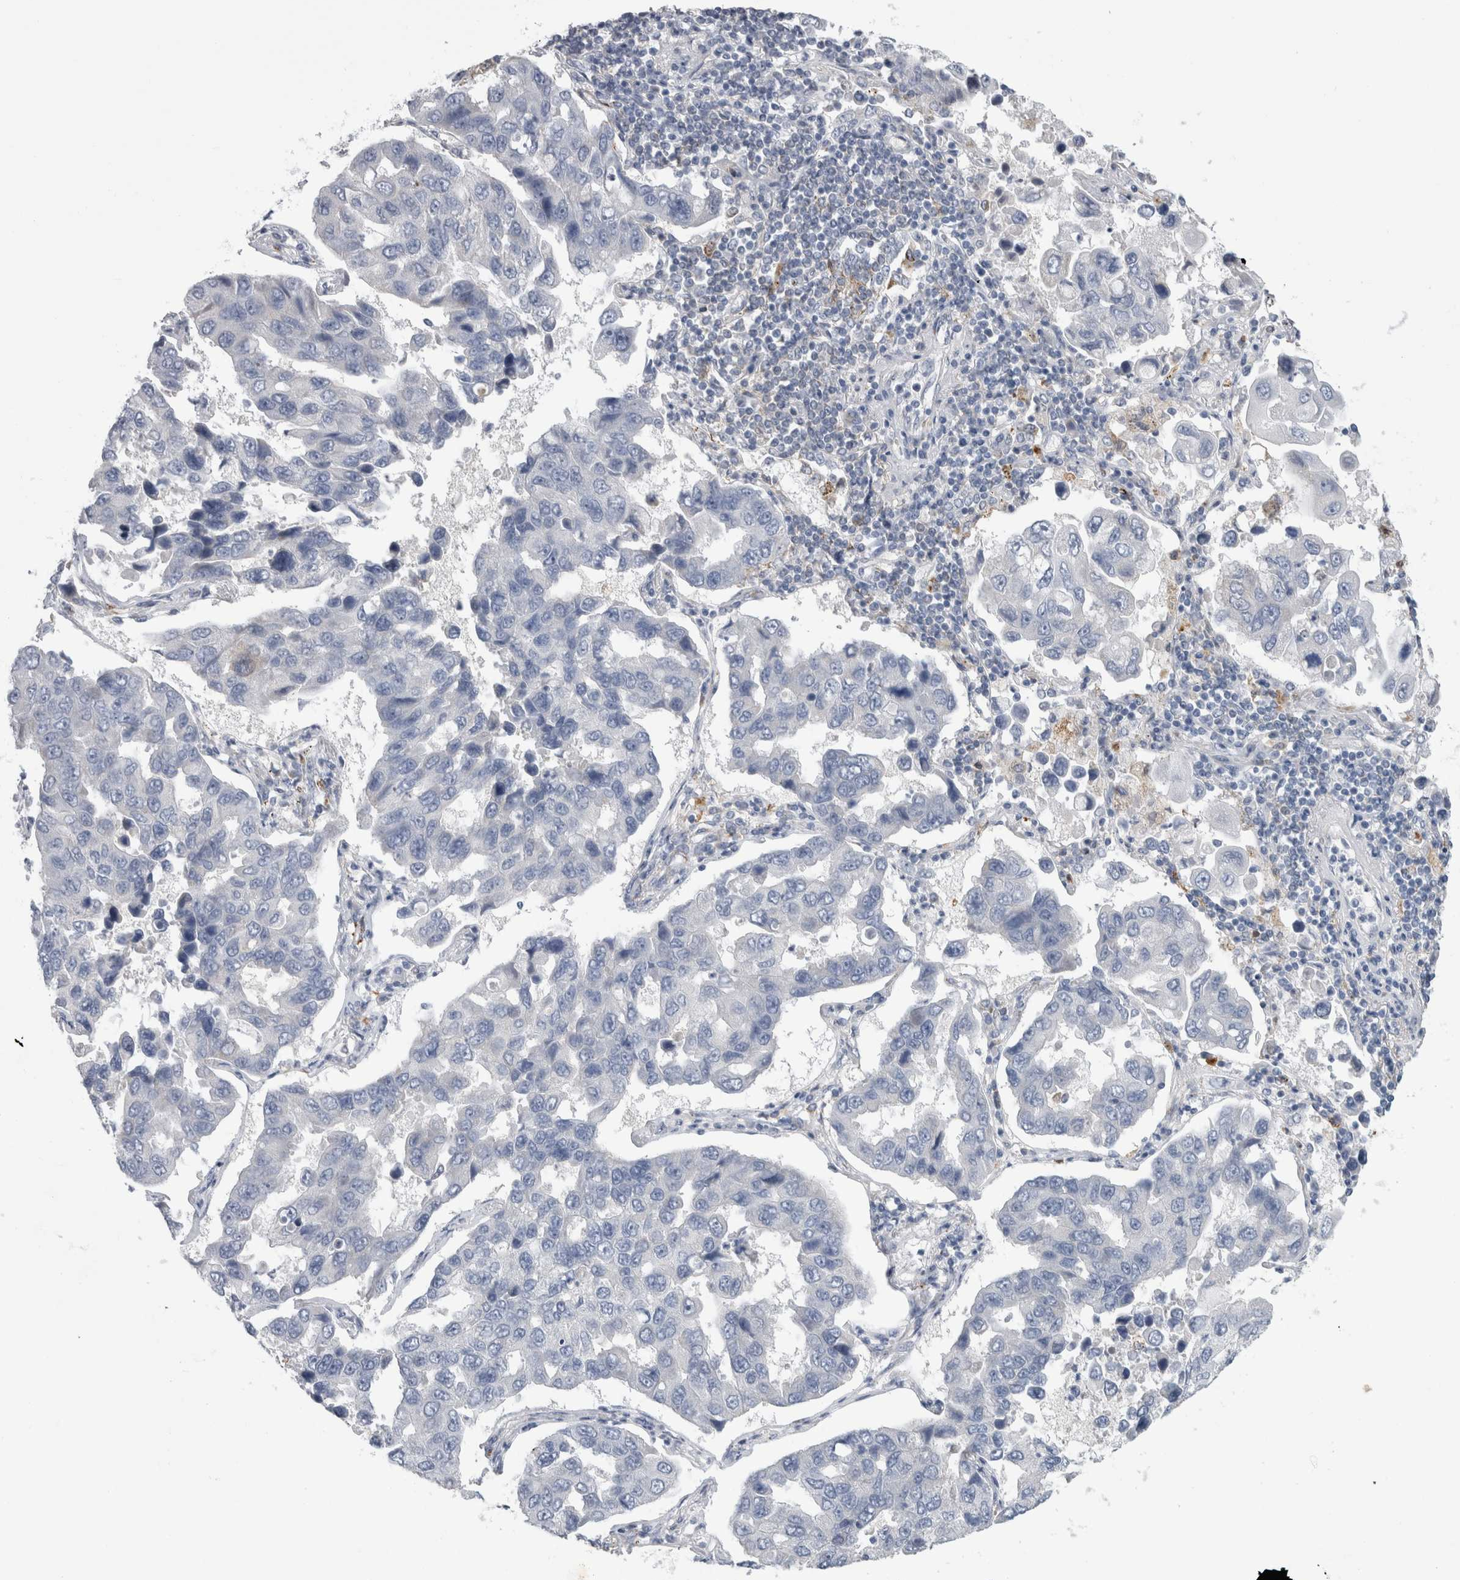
{"staining": {"intensity": "negative", "quantity": "none", "location": "none"}, "tissue": "lung cancer", "cell_type": "Tumor cells", "image_type": "cancer", "snomed": [{"axis": "morphology", "description": "Adenocarcinoma, NOS"}, {"axis": "topography", "description": "Lung"}], "caption": "Tumor cells show no significant protein staining in lung cancer (adenocarcinoma).", "gene": "GATM", "patient": {"sex": "male", "age": 64}}